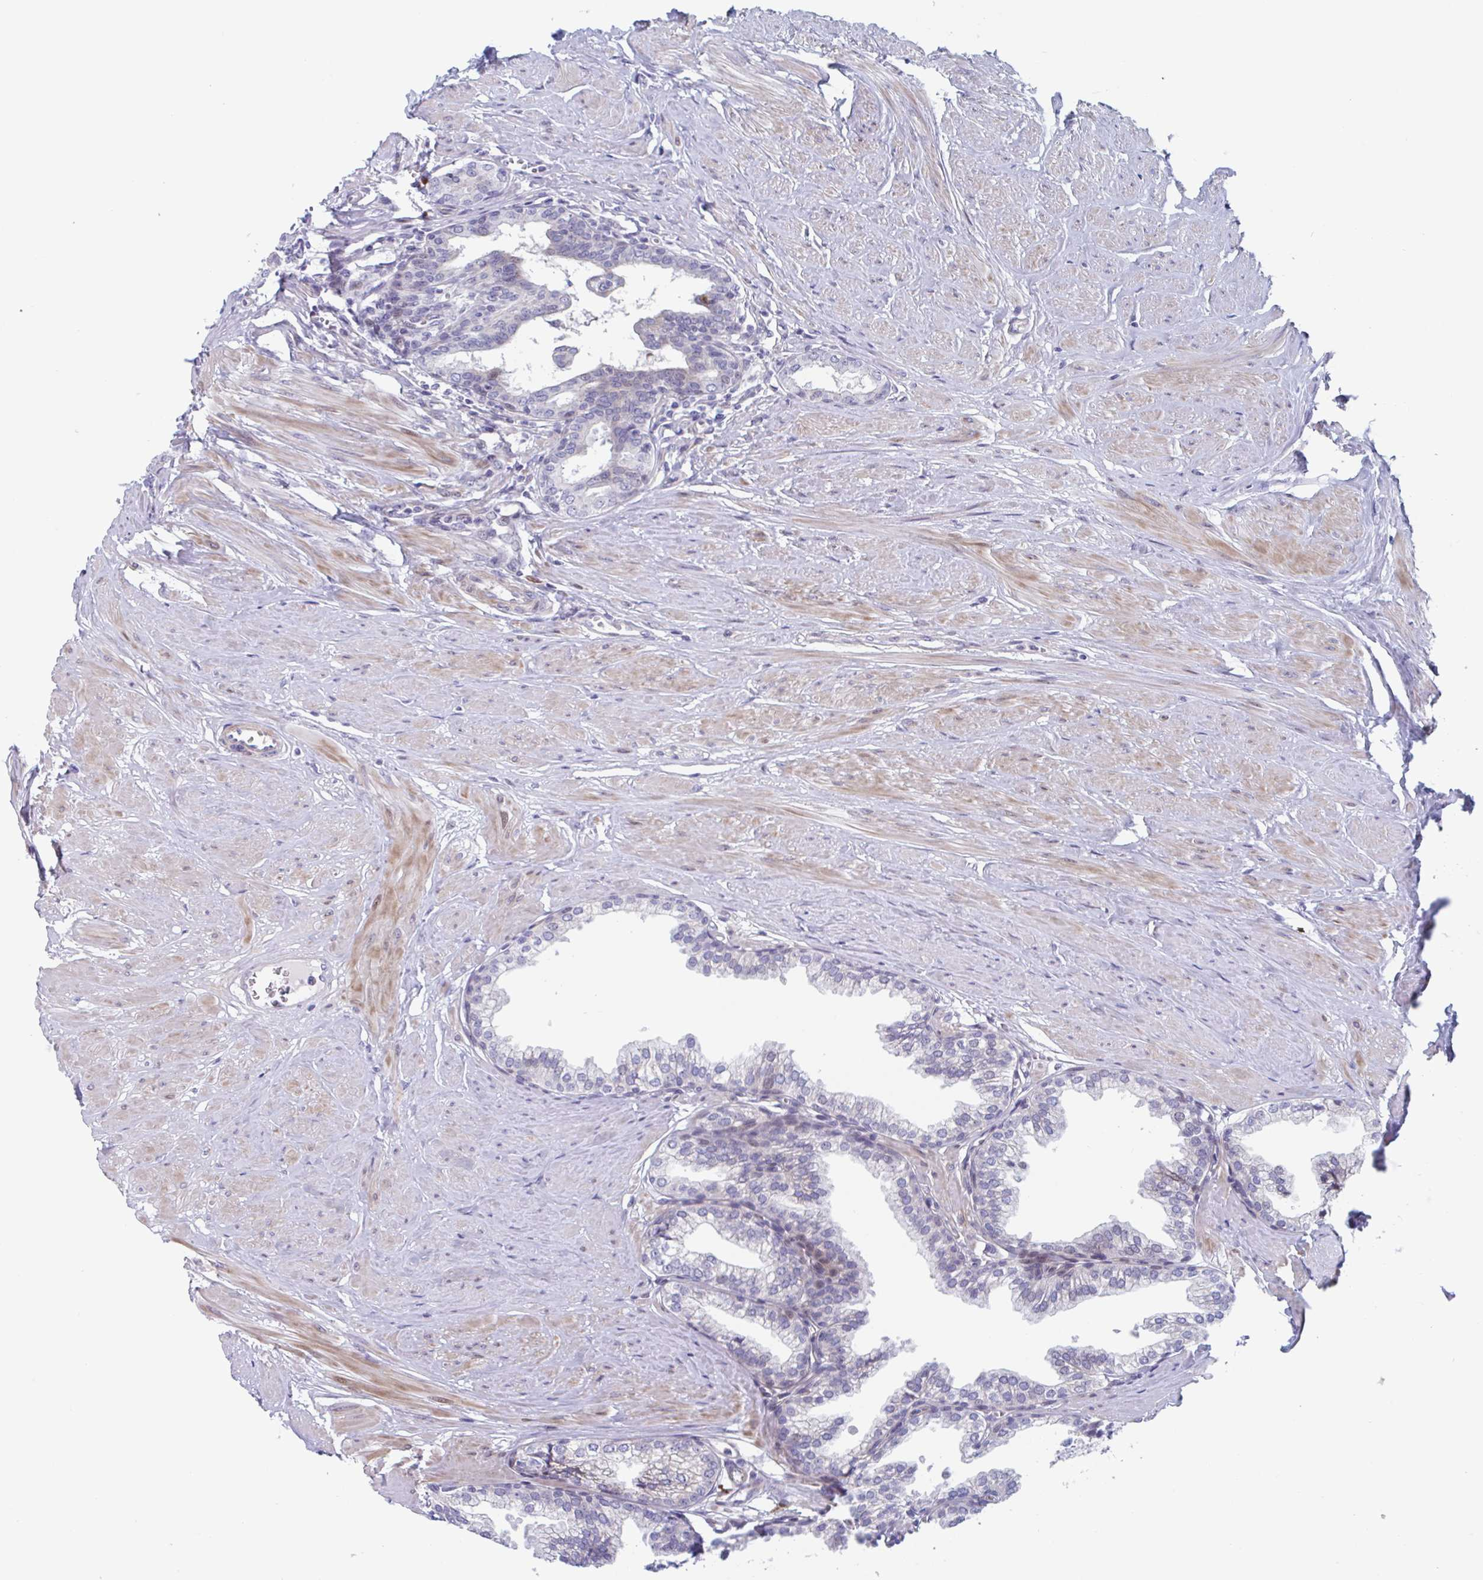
{"staining": {"intensity": "moderate", "quantity": "<25%", "location": "cytoplasmic/membranous"}, "tissue": "prostate", "cell_type": "Glandular cells", "image_type": "normal", "snomed": [{"axis": "morphology", "description": "Normal tissue, NOS"}, {"axis": "topography", "description": "Prostate"}, {"axis": "topography", "description": "Peripheral nerve tissue"}], "caption": "DAB immunohistochemical staining of benign human prostate reveals moderate cytoplasmic/membranous protein expression in about <25% of glandular cells. (Brightfield microscopy of DAB IHC at high magnification).", "gene": "DUXA", "patient": {"sex": "male", "age": 55}}